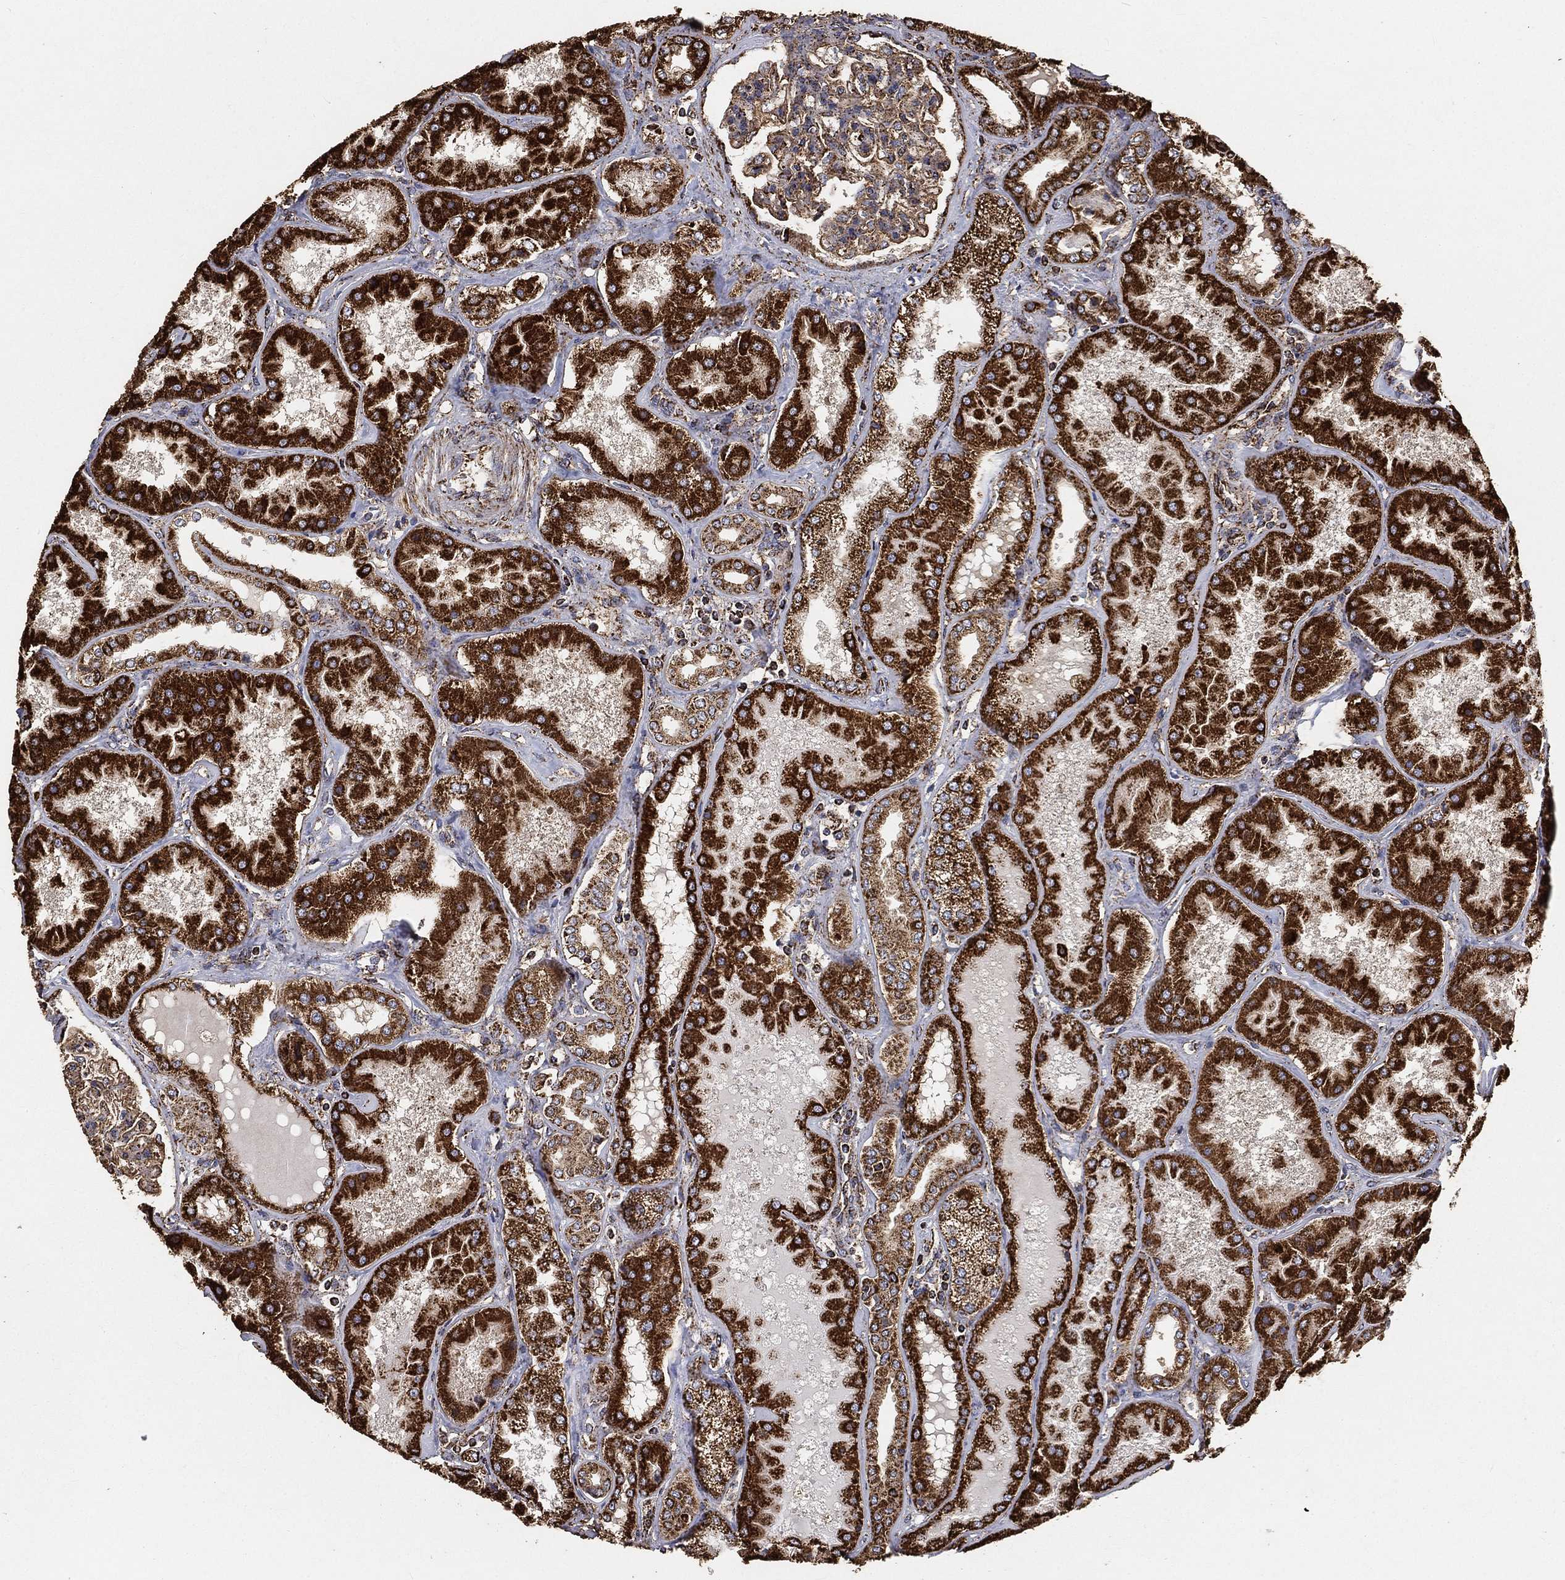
{"staining": {"intensity": "moderate", "quantity": ">75%", "location": "cytoplasmic/membranous"}, "tissue": "kidney", "cell_type": "Cells in glomeruli", "image_type": "normal", "snomed": [{"axis": "morphology", "description": "Normal tissue, NOS"}, {"axis": "topography", "description": "Kidney"}], "caption": "A high-resolution histopathology image shows immunohistochemistry (IHC) staining of normal kidney, which shows moderate cytoplasmic/membranous staining in approximately >75% of cells in glomeruli. Using DAB (3,3'-diaminobenzidine) (brown) and hematoxylin (blue) stains, captured at high magnification using brightfield microscopy.", "gene": "SLC38A7", "patient": {"sex": "female", "age": 56}}